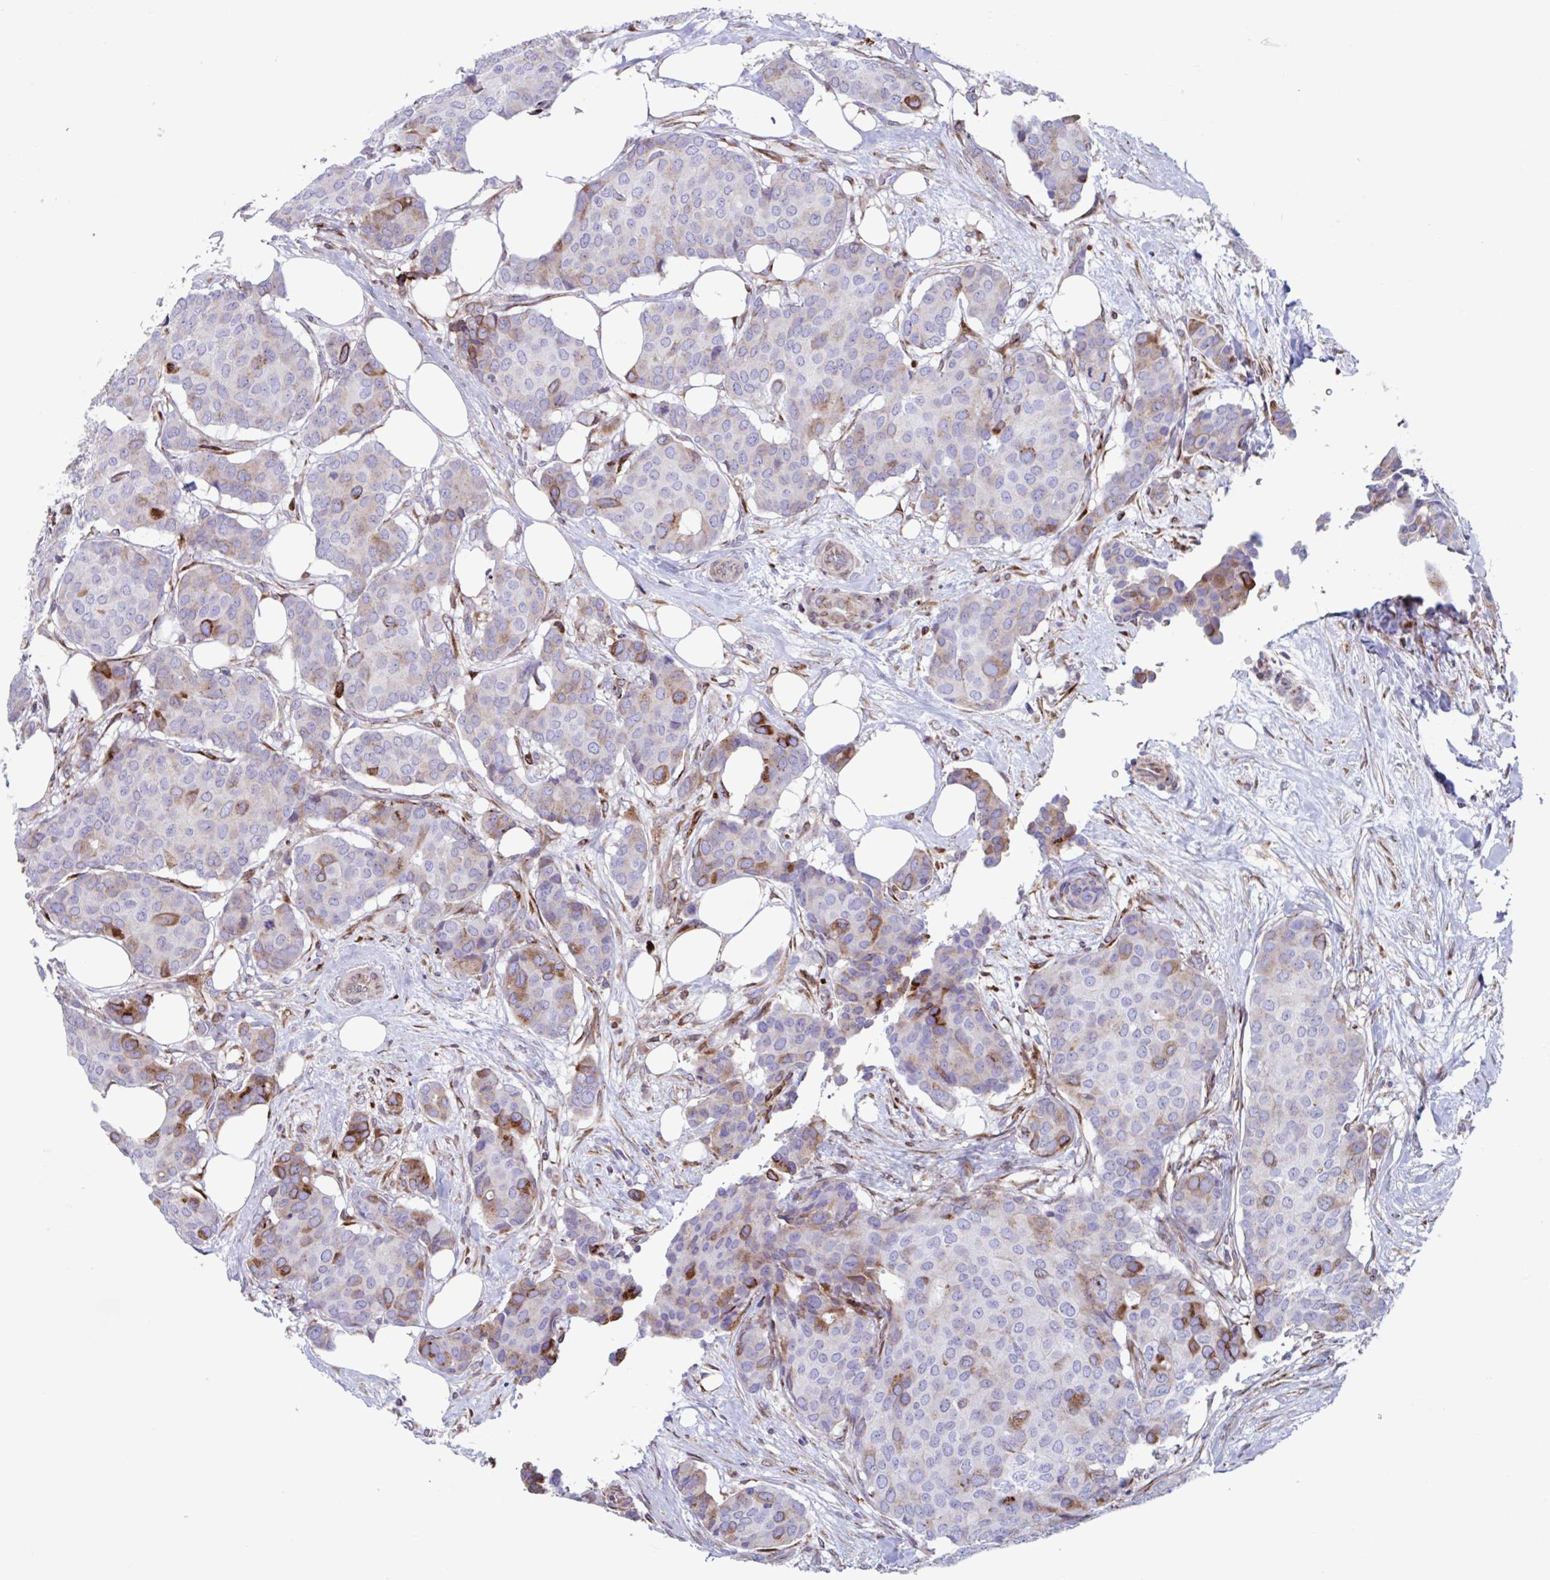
{"staining": {"intensity": "moderate", "quantity": "<25%", "location": "cytoplasmic/membranous"}, "tissue": "breast cancer", "cell_type": "Tumor cells", "image_type": "cancer", "snomed": [{"axis": "morphology", "description": "Duct carcinoma"}, {"axis": "topography", "description": "Breast"}], "caption": "An immunohistochemistry photomicrograph of tumor tissue is shown. Protein staining in brown highlights moderate cytoplasmic/membranous positivity in breast cancer within tumor cells. (DAB (3,3'-diaminobenzidine) IHC, brown staining for protein, blue staining for nuclei).", "gene": "RFK", "patient": {"sex": "female", "age": 75}}